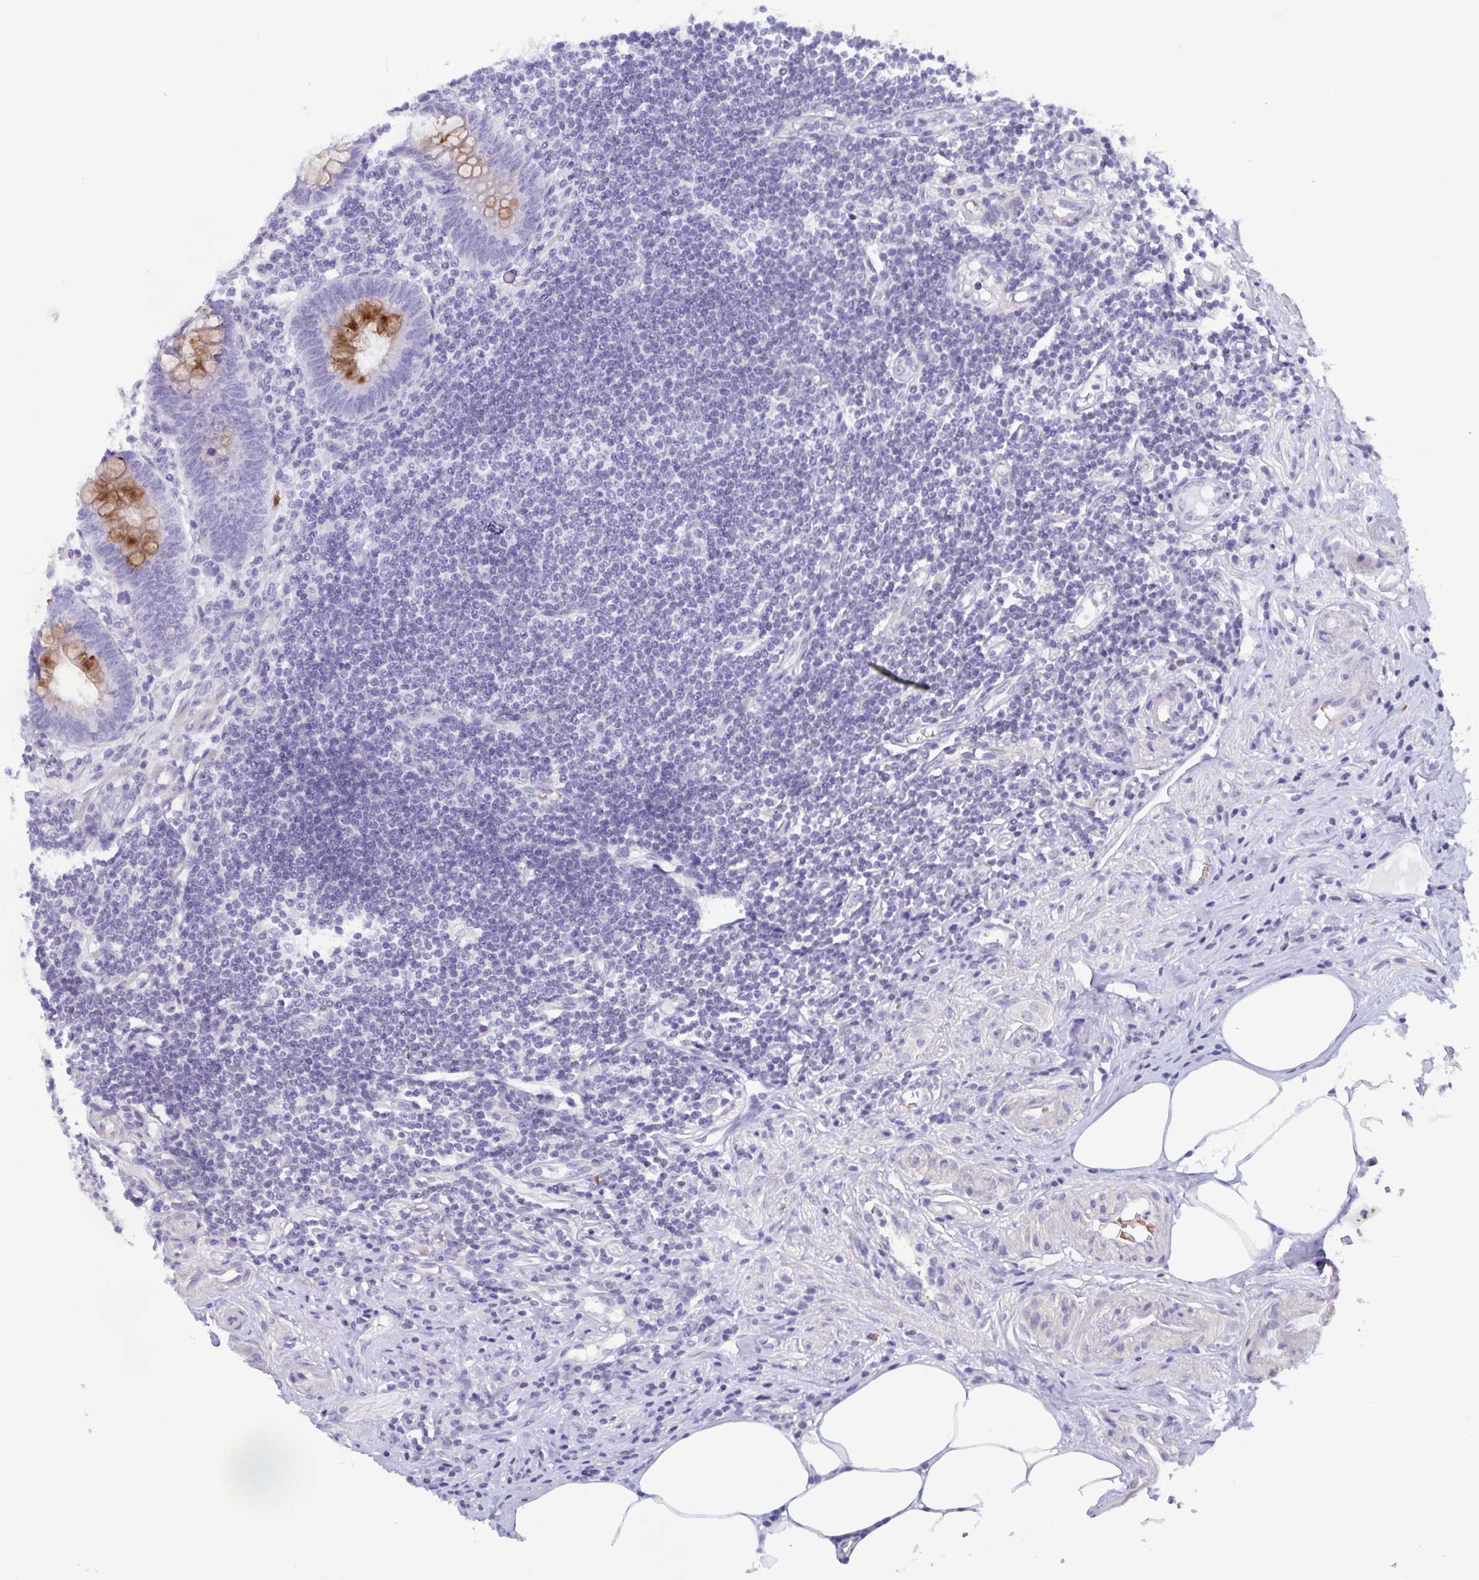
{"staining": {"intensity": "strong", "quantity": "<25%", "location": "cytoplasmic/membranous"}, "tissue": "appendix", "cell_type": "Glandular cells", "image_type": "normal", "snomed": [{"axis": "morphology", "description": "Normal tissue, NOS"}, {"axis": "topography", "description": "Appendix"}], "caption": "Brown immunohistochemical staining in benign appendix exhibits strong cytoplasmic/membranous positivity in approximately <25% of glandular cells. (DAB IHC with brightfield microscopy, high magnification).", "gene": "LRRC38", "patient": {"sex": "female", "age": 57}}